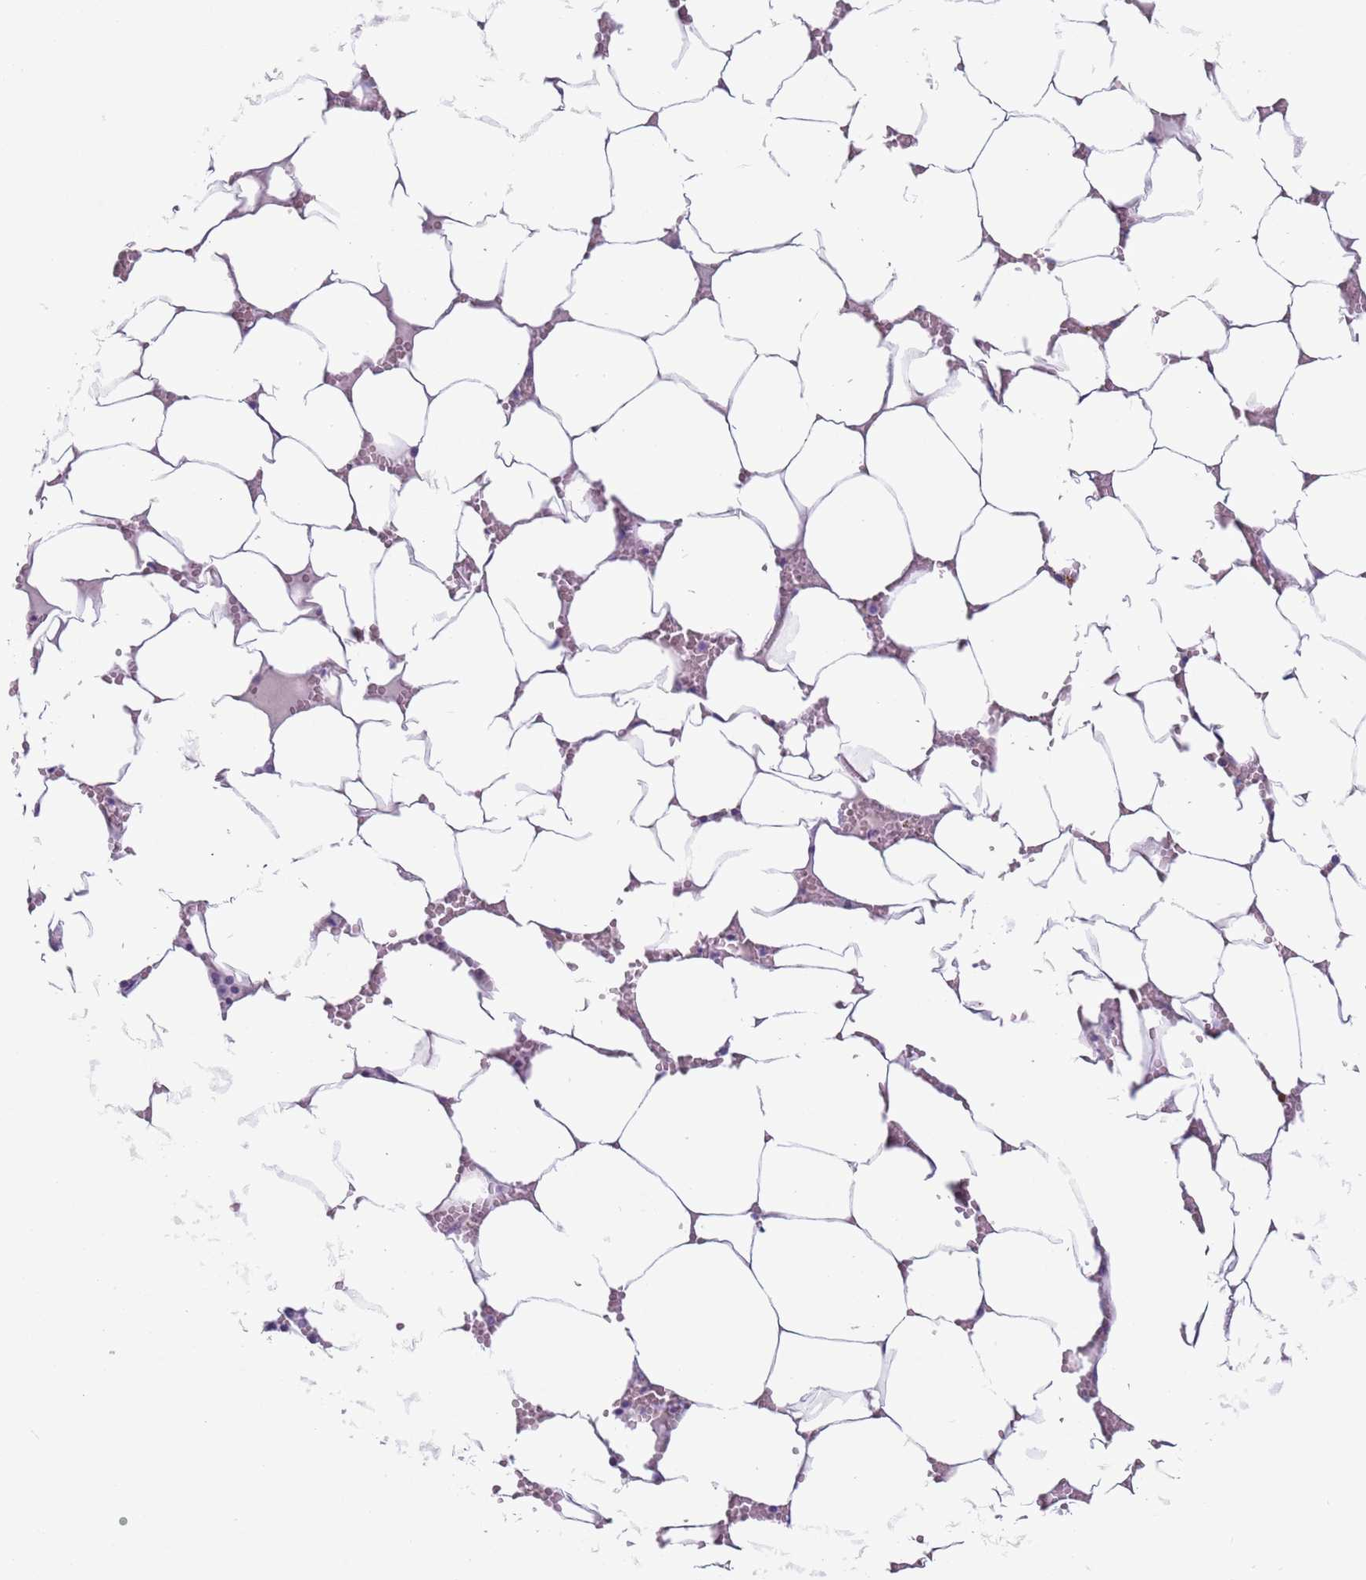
{"staining": {"intensity": "negative", "quantity": "none", "location": "none"}, "tissue": "bone marrow", "cell_type": "Hematopoietic cells", "image_type": "normal", "snomed": [{"axis": "morphology", "description": "Normal tissue, NOS"}, {"axis": "topography", "description": "Bone marrow"}], "caption": "A high-resolution micrograph shows immunohistochemistry staining of normal bone marrow, which exhibits no significant expression in hematopoietic cells.", "gene": "NPAP1", "patient": {"sex": "male", "age": 70}}